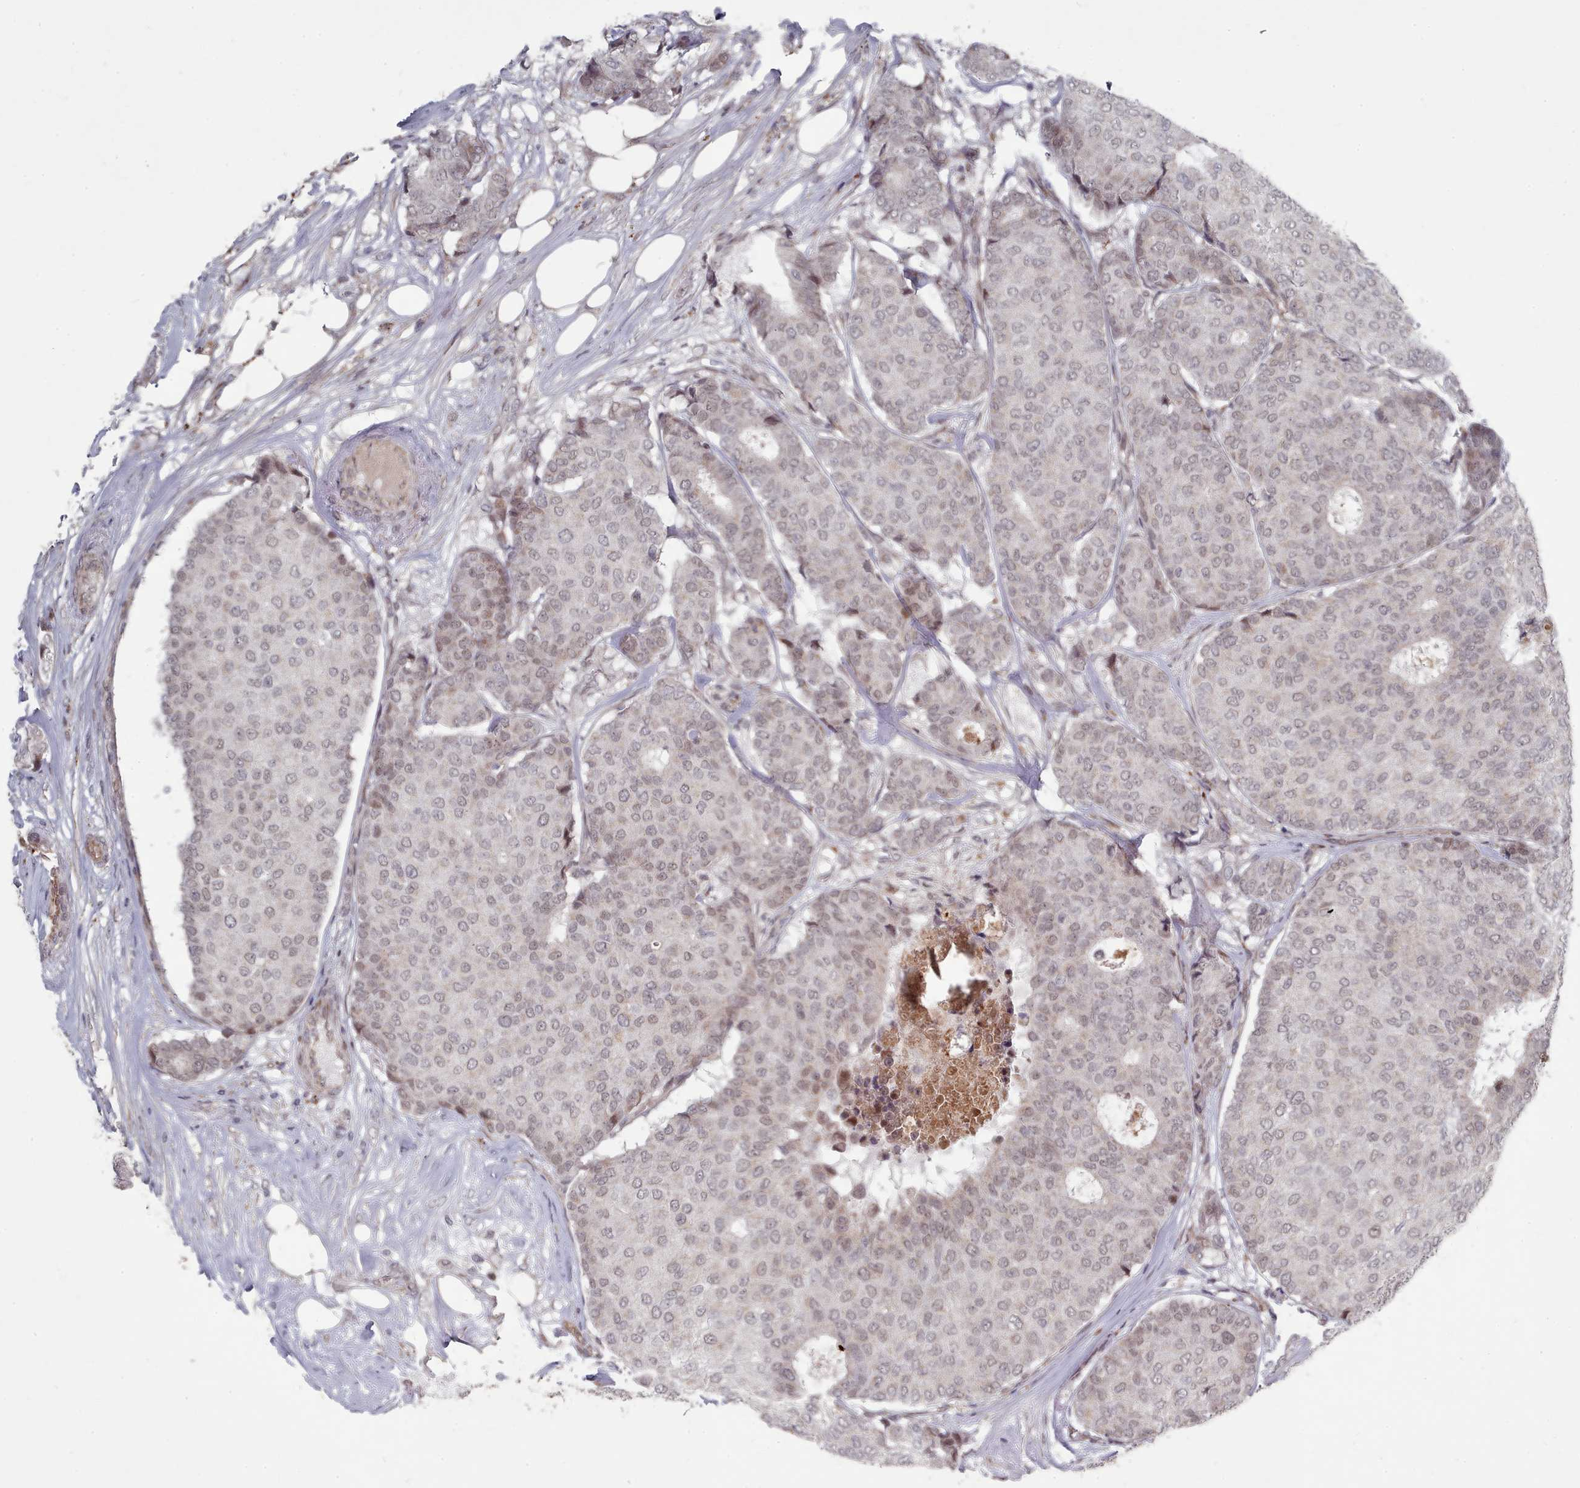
{"staining": {"intensity": "weak", "quantity": ">75%", "location": "nuclear"}, "tissue": "breast cancer", "cell_type": "Tumor cells", "image_type": "cancer", "snomed": [{"axis": "morphology", "description": "Duct carcinoma"}, {"axis": "topography", "description": "Breast"}], "caption": "Protein analysis of breast cancer tissue exhibits weak nuclear staining in about >75% of tumor cells. (DAB (3,3'-diaminobenzidine) IHC, brown staining for protein, blue staining for nuclei).", "gene": "CPSF4", "patient": {"sex": "female", "age": 75}}